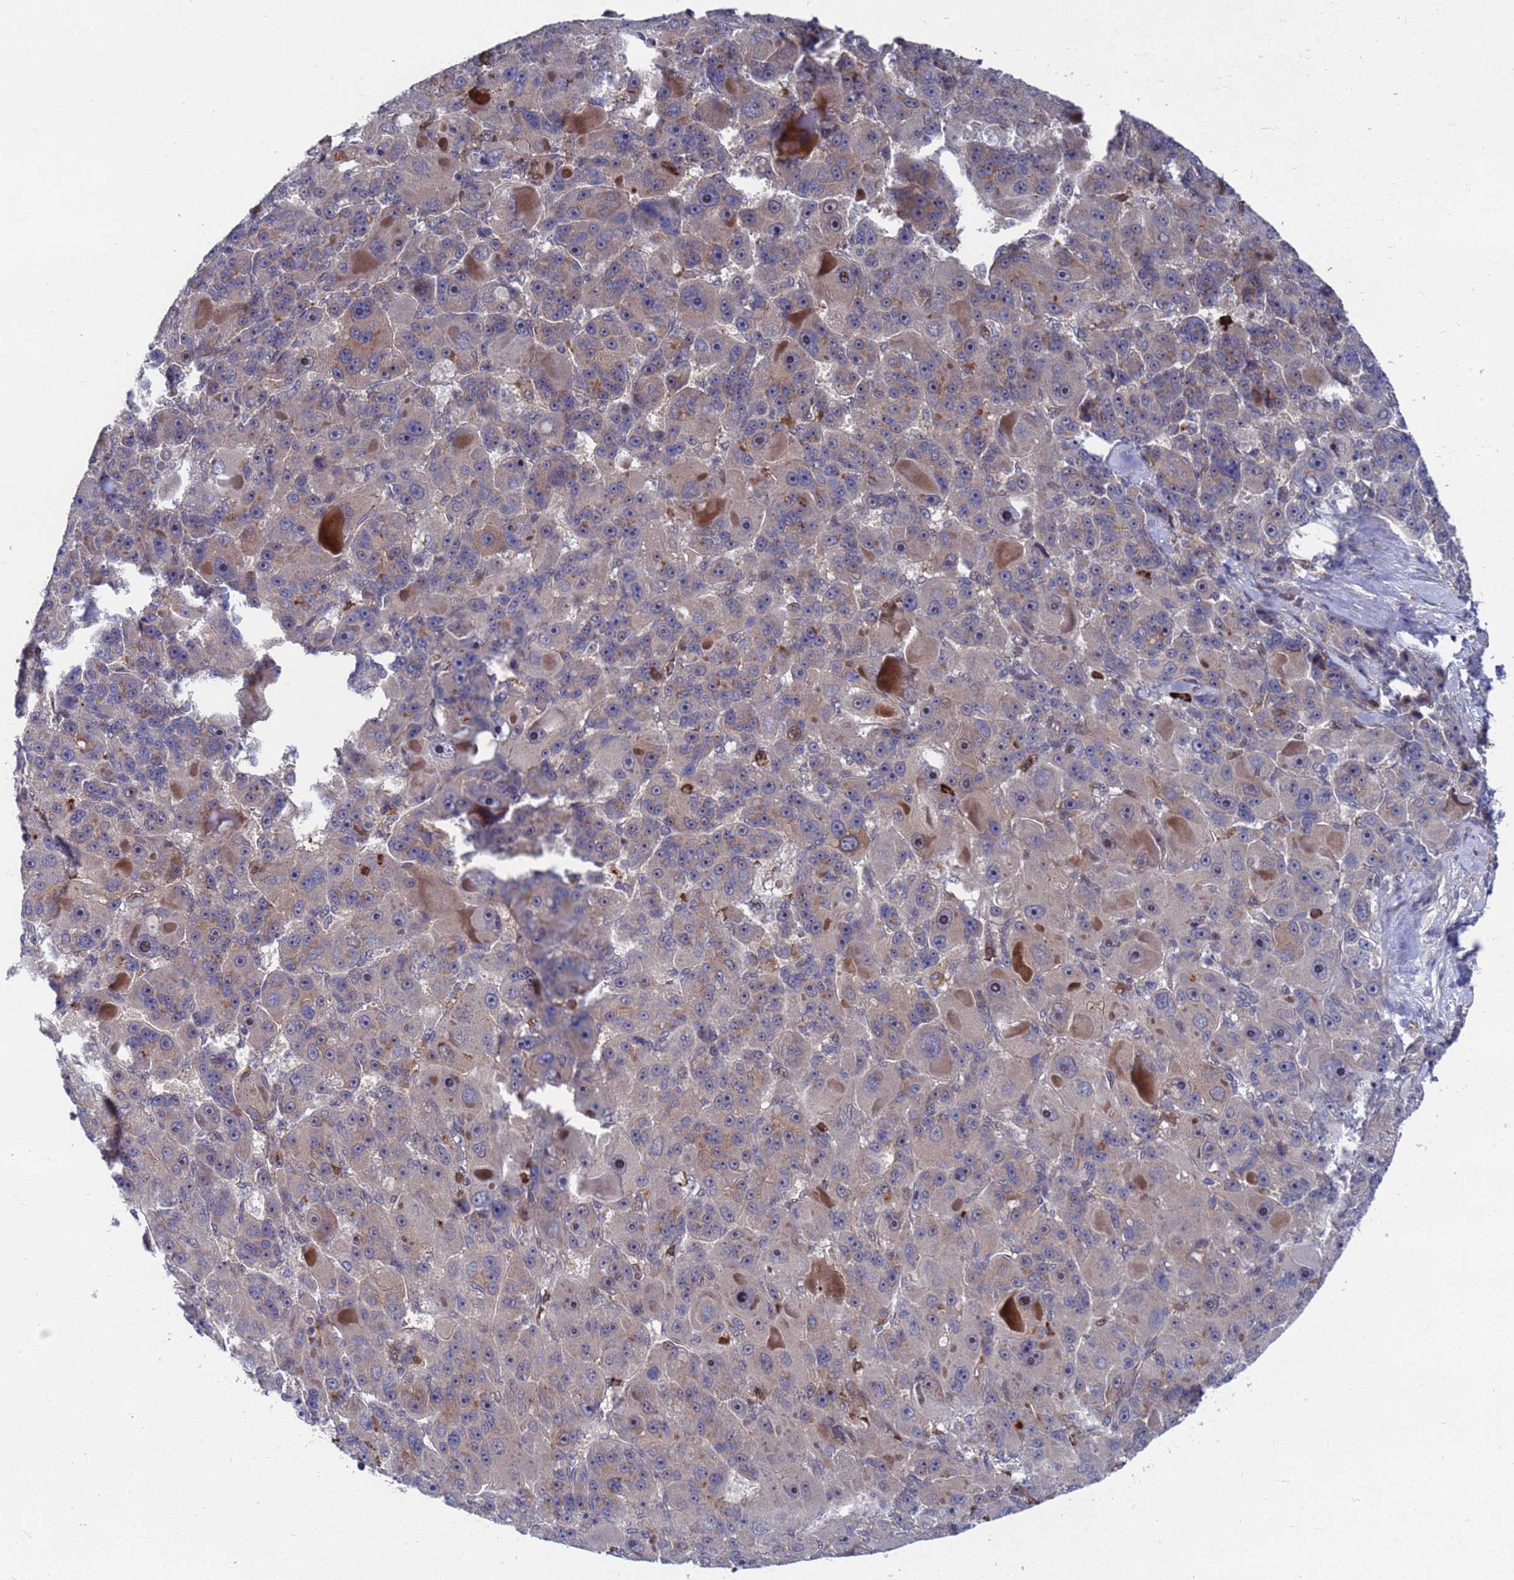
{"staining": {"intensity": "negative", "quantity": "none", "location": "none"}, "tissue": "liver cancer", "cell_type": "Tumor cells", "image_type": "cancer", "snomed": [{"axis": "morphology", "description": "Carcinoma, Hepatocellular, NOS"}, {"axis": "topography", "description": "Liver"}], "caption": "High magnification brightfield microscopy of liver hepatocellular carcinoma stained with DAB (brown) and counterstained with hematoxylin (blue): tumor cells show no significant expression.", "gene": "TMBIM6", "patient": {"sex": "male", "age": 76}}